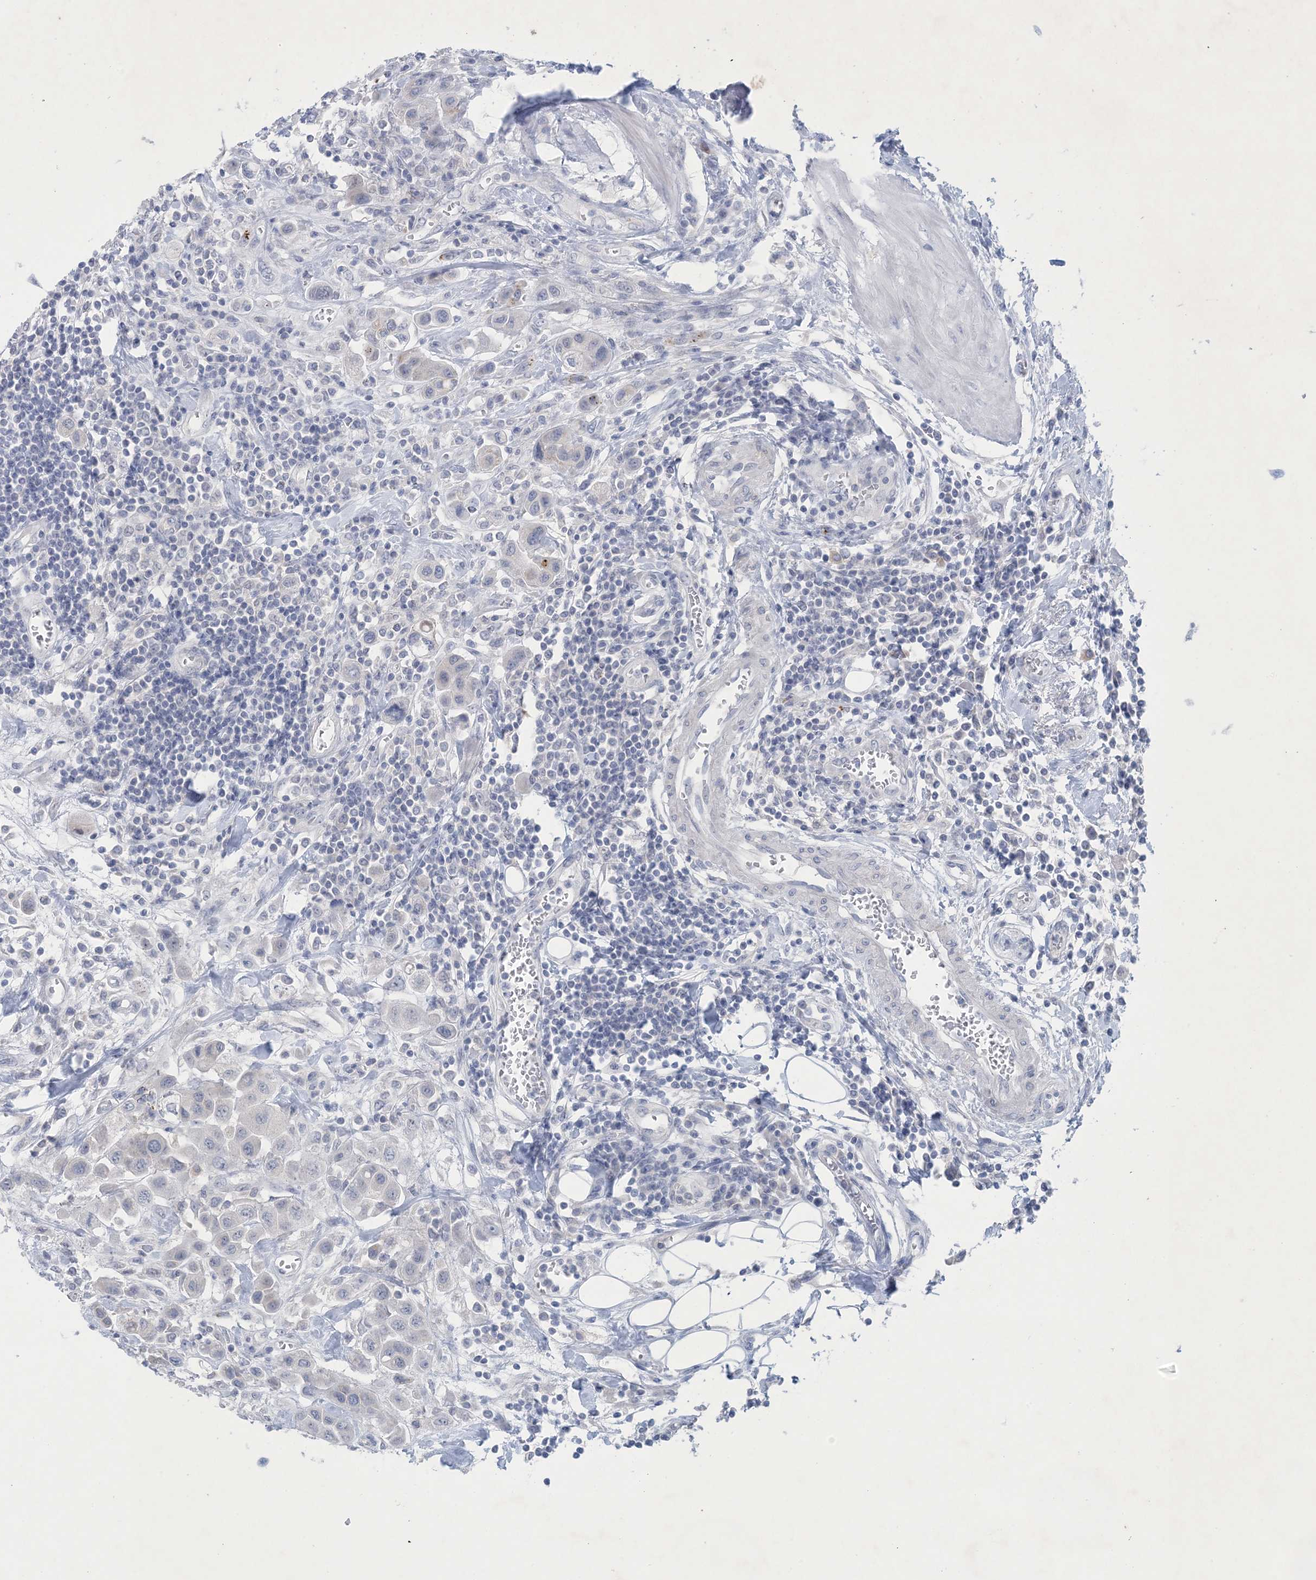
{"staining": {"intensity": "negative", "quantity": "none", "location": "none"}, "tissue": "urothelial cancer", "cell_type": "Tumor cells", "image_type": "cancer", "snomed": [{"axis": "morphology", "description": "Urothelial carcinoma, High grade"}, {"axis": "topography", "description": "Urinary bladder"}], "caption": "The image reveals no significant positivity in tumor cells of urothelial cancer.", "gene": "GABRG1", "patient": {"sex": "male", "age": 50}}